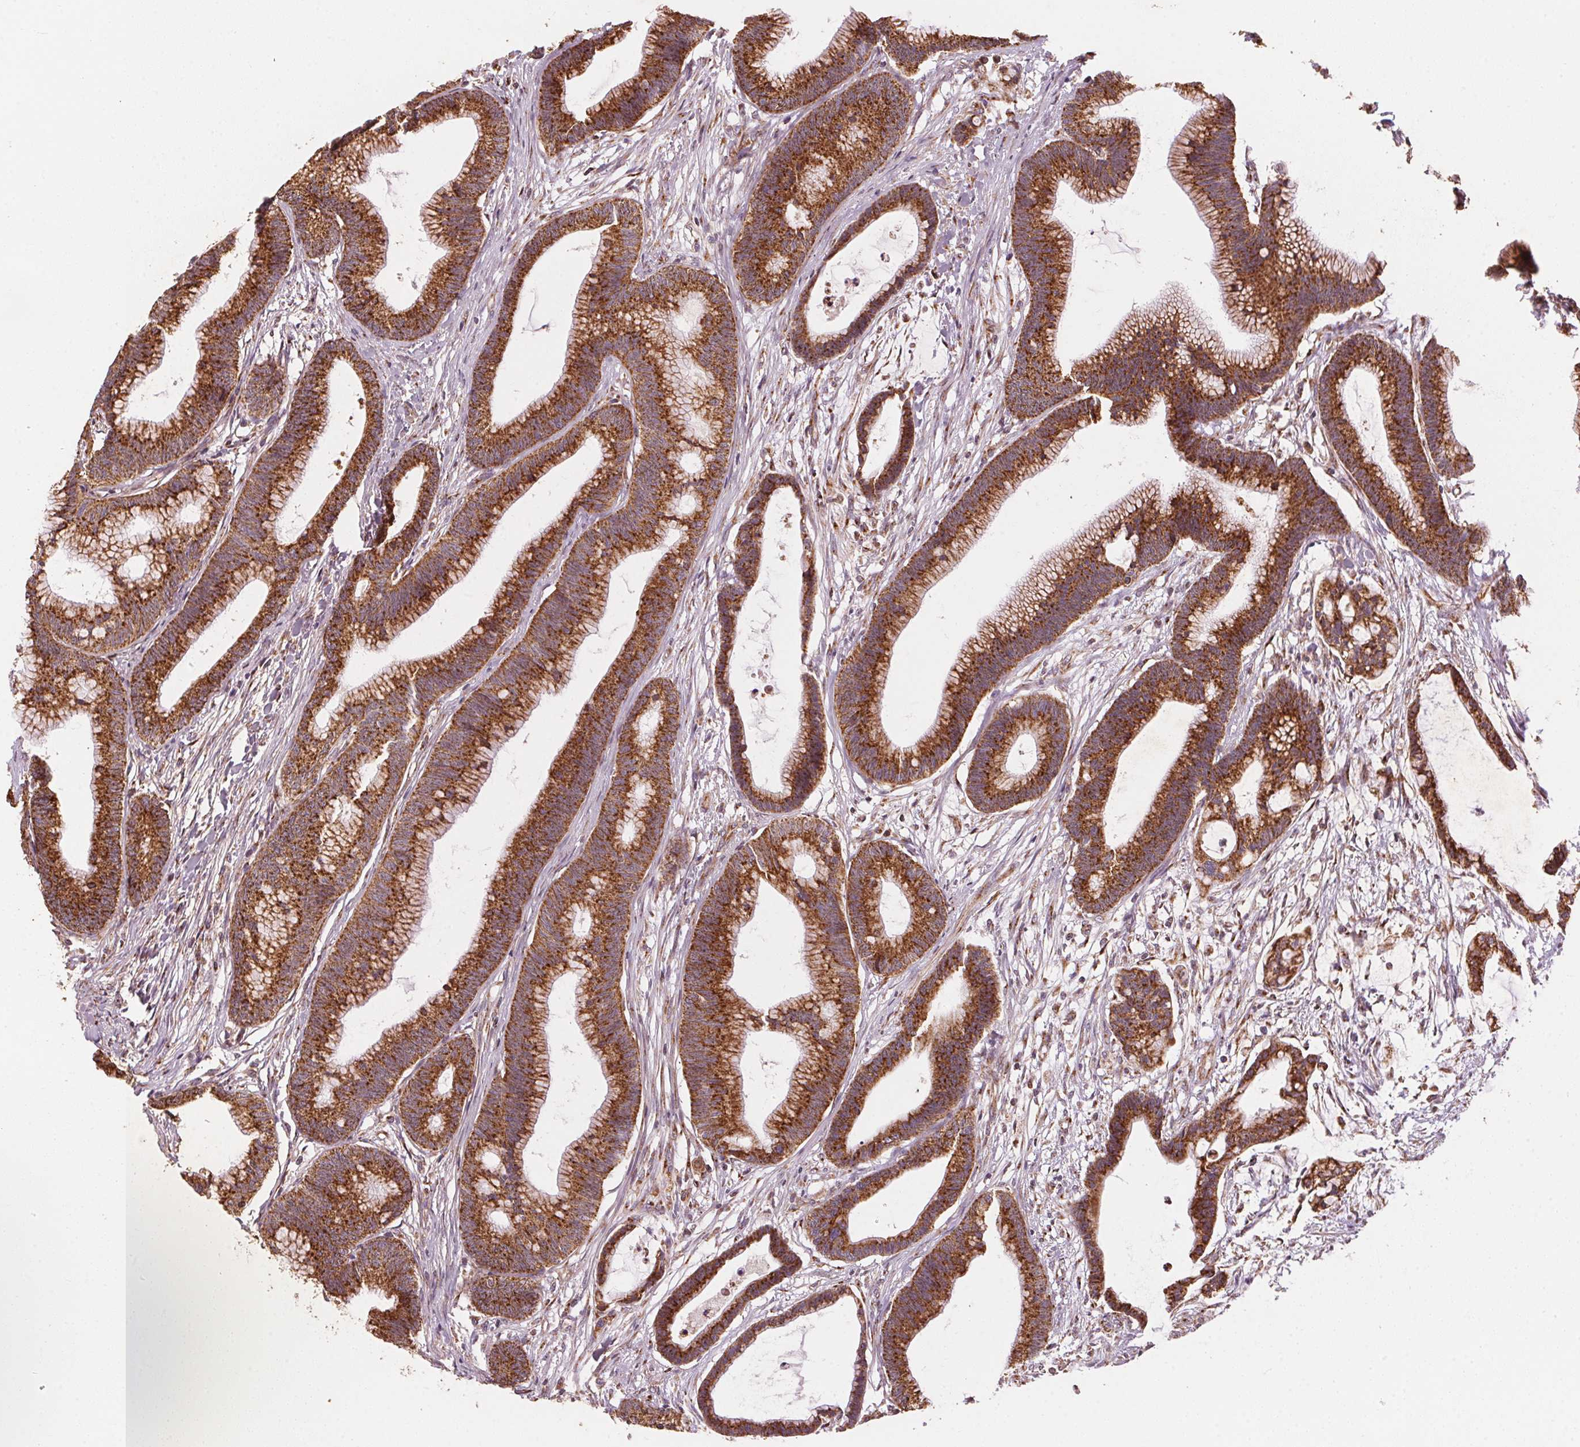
{"staining": {"intensity": "strong", "quantity": ">75%", "location": "cytoplasmic/membranous"}, "tissue": "colorectal cancer", "cell_type": "Tumor cells", "image_type": "cancer", "snomed": [{"axis": "morphology", "description": "Adenocarcinoma, NOS"}, {"axis": "topography", "description": "Colon"}], "caption": "Colorectal adenocarcinoma stained with a brown dye displays strong cytoplasmic/membranous positive staining in approximately >75% of tumor cells.", "gene": "TOMM70", "patient": {"sex": "female", "age": 78}}